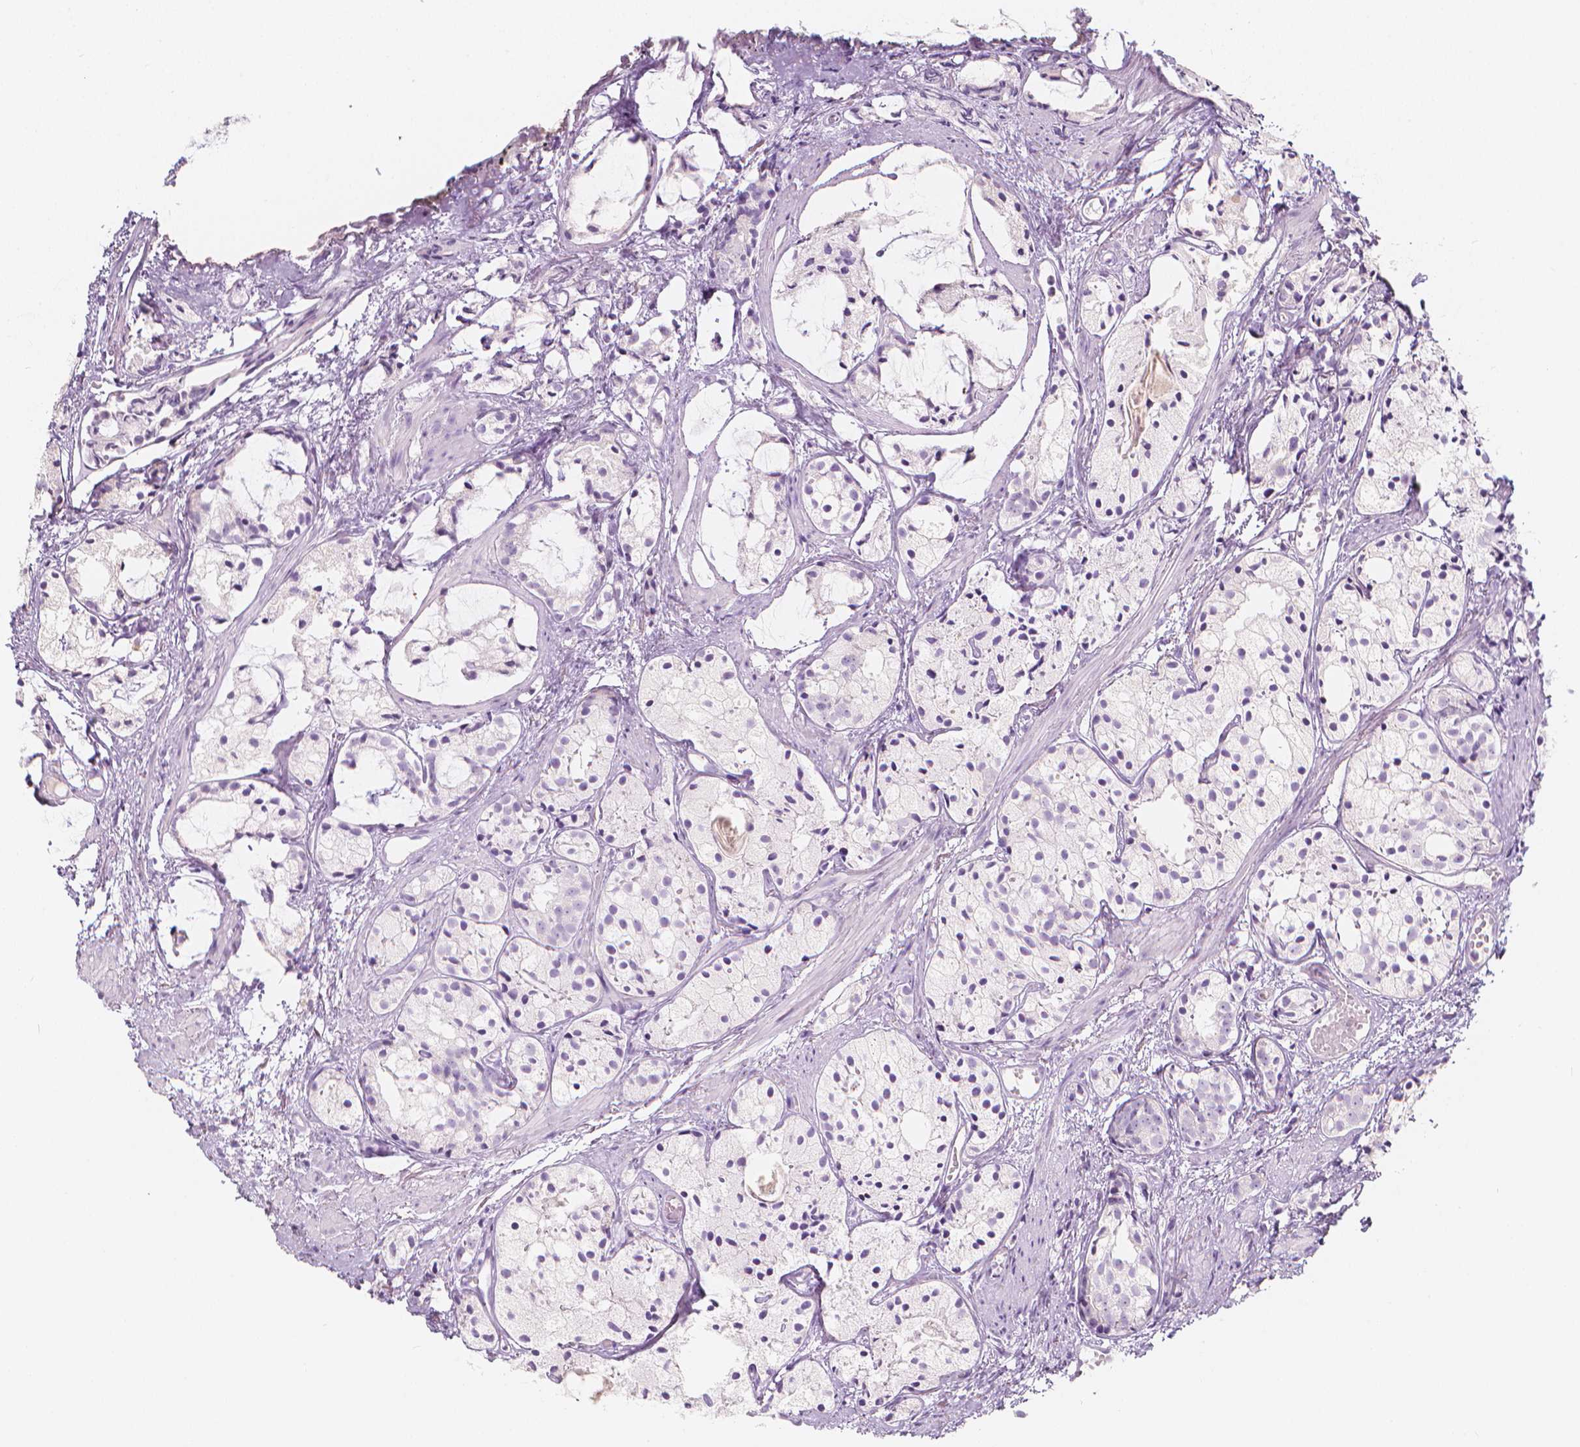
{"staining": {"intensity": "negative", "quantity": "none", "location": "none"}, "tissue": "prostate cancer", "cell_type": "Tumor cells", "image_type": "cancer", "snomed": [{"axis": "morphology", "description": "Adenocarcinoma, High grade"}, {"axis": "topography", "description": "Prostate"}], "caption": "The histopathology image reveals no significant expression in tumor cells of prostate cancer.", "gene": "RBFOX1", "patient": {"sex": "male", "age": 85}}